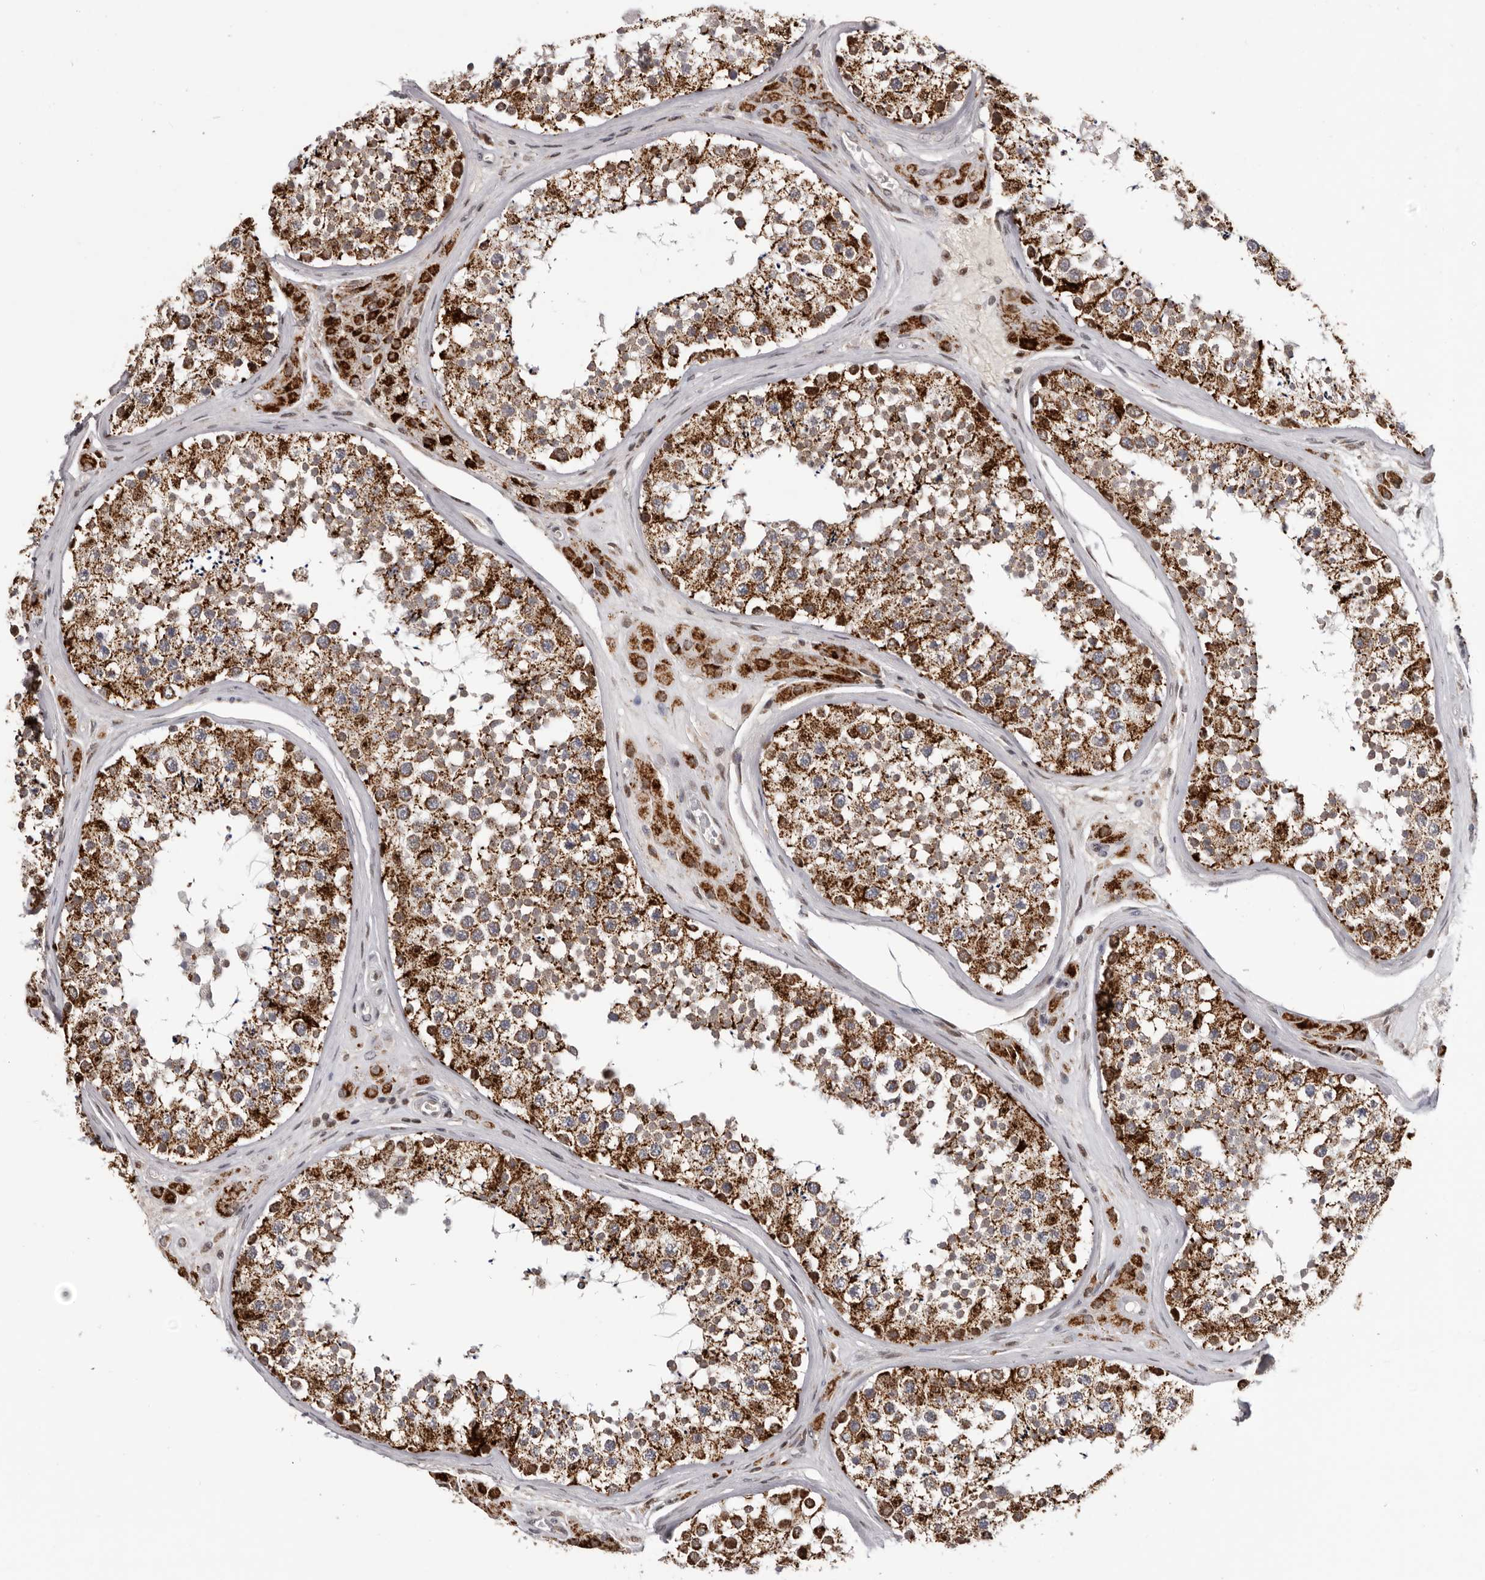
{"staining": {"intensity": "strong", "quantity": ">75%", "location": "cytoplasmic/membranous"}, "tissue": "testis", "cell_type": "Cells in seminiferous ducts", "image_type": "normal", "snomed": [{"axis": "morphology", "description": "Normal tissue, NOS"}, {"axis": "topography", "description": "Testis"}], "caption": "IHC staining of unremarkable testis, which reveals high levels of strong cytoplasmic/membranous staining in about >75% of cells in seminiferous ducts indicating strong cytoplasmic/membranous protein expression. The staining was performed using DAB (3,3'-diaminobenzidine) (brown) for protein detection and nuclei were counterstained in hematoxylin (blue).", "gene": "C17orf99", "patient": {"sex": "male", "age": 46}}